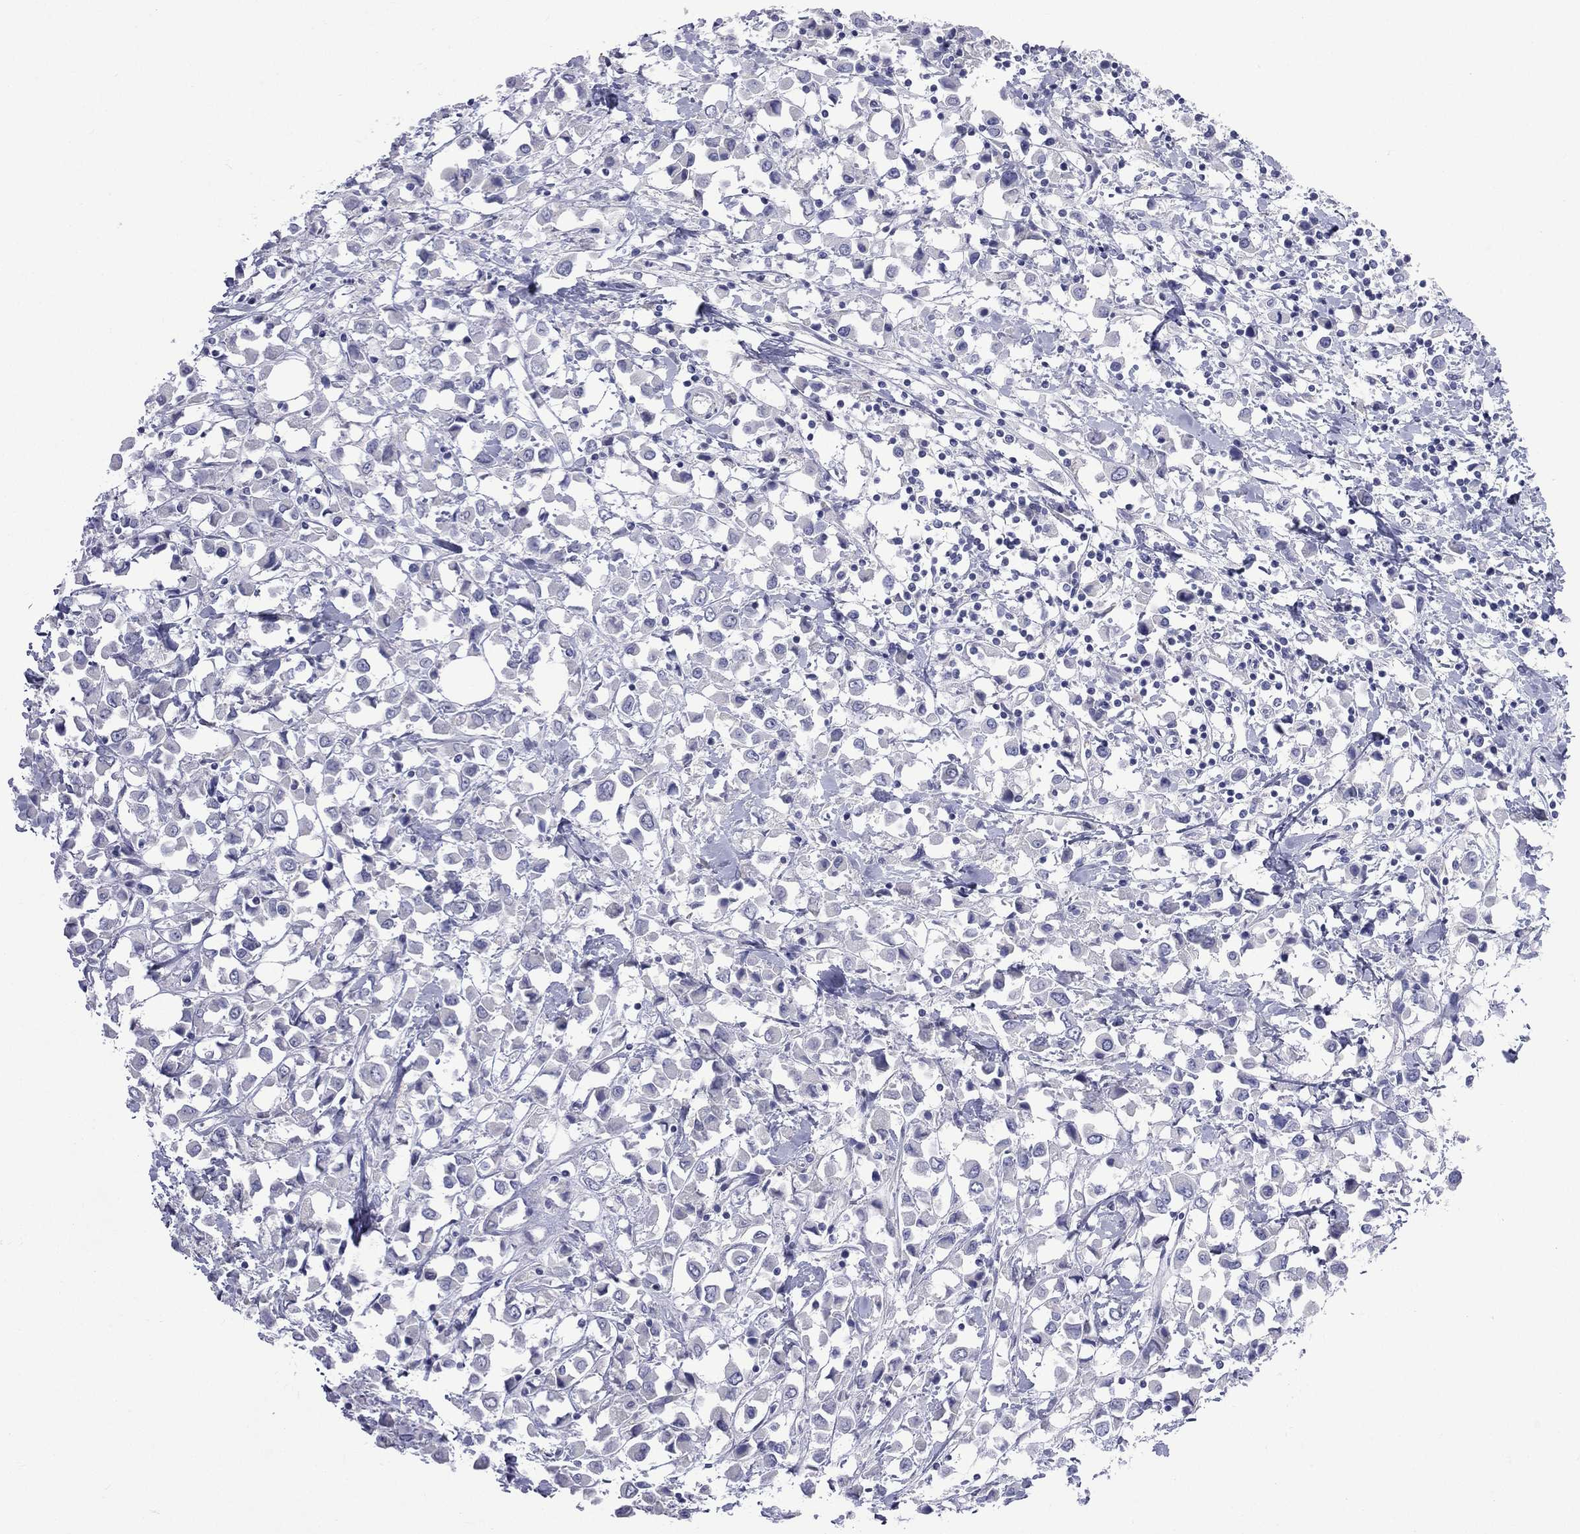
{"staining": {"intensity": "negative", "quantity": "none", "location": "none"}, "tissue": "breast cancer", "cell_type": "Tumor cells", "image_type": "cancer", "snomed": [{"axis": "morphology", "description": "Duct carcinoma"}, {"axis": "topography", "description": "Breast"}], "caption": "Immunohistochemical staining of breast cancer exhibits no significant expression in tumor cells.", "gene": "CES2", "patient": {"sex": "female", "age": 61}}